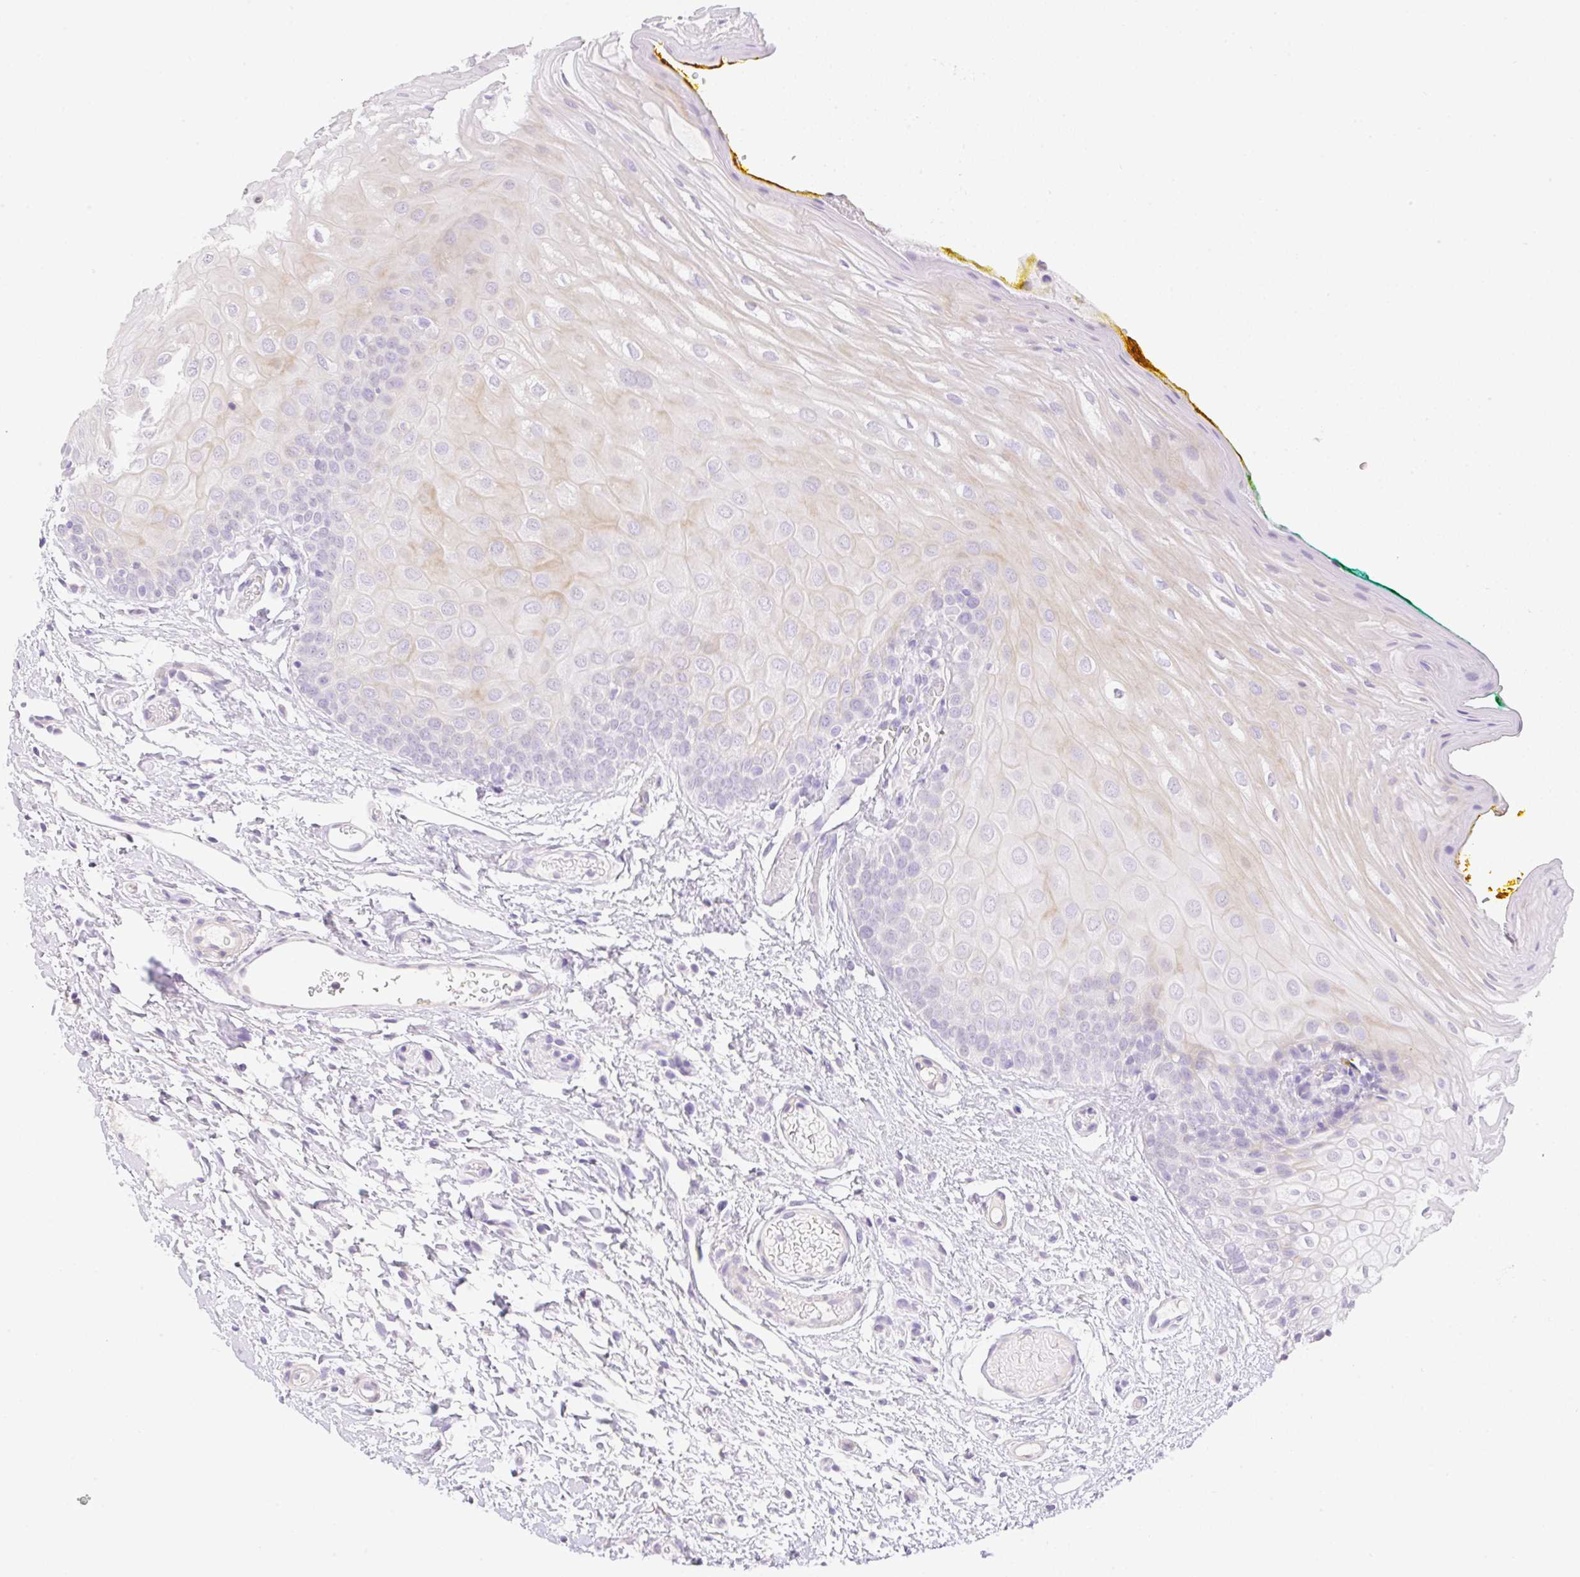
{"staining": {"intensity": "weak", "quantity": "<25%", "location": "cytoplasmic/membranous"}, "tissue": "oral mucosa", "cell_type": "Squamous epithelial cells", "image_type": "normal", "snomed": [{"axis": "morphology", "description": "Normal tissue, NOS"}, {"axis": "topography", "description": "Oral tissue"}, {"axis": "topography", "description": "Tounge, NOS"}], "caption": "Squamous epithelial cells are negative for brown protein staining in unremarkable oral mucosa. (Stains: DAB IHC with hematoxylin counter stain, Microscopy: brightfield microscopy at high magnification).", "gene": "HCRTR2", "patient": {"sex": "female", "age": 60}}